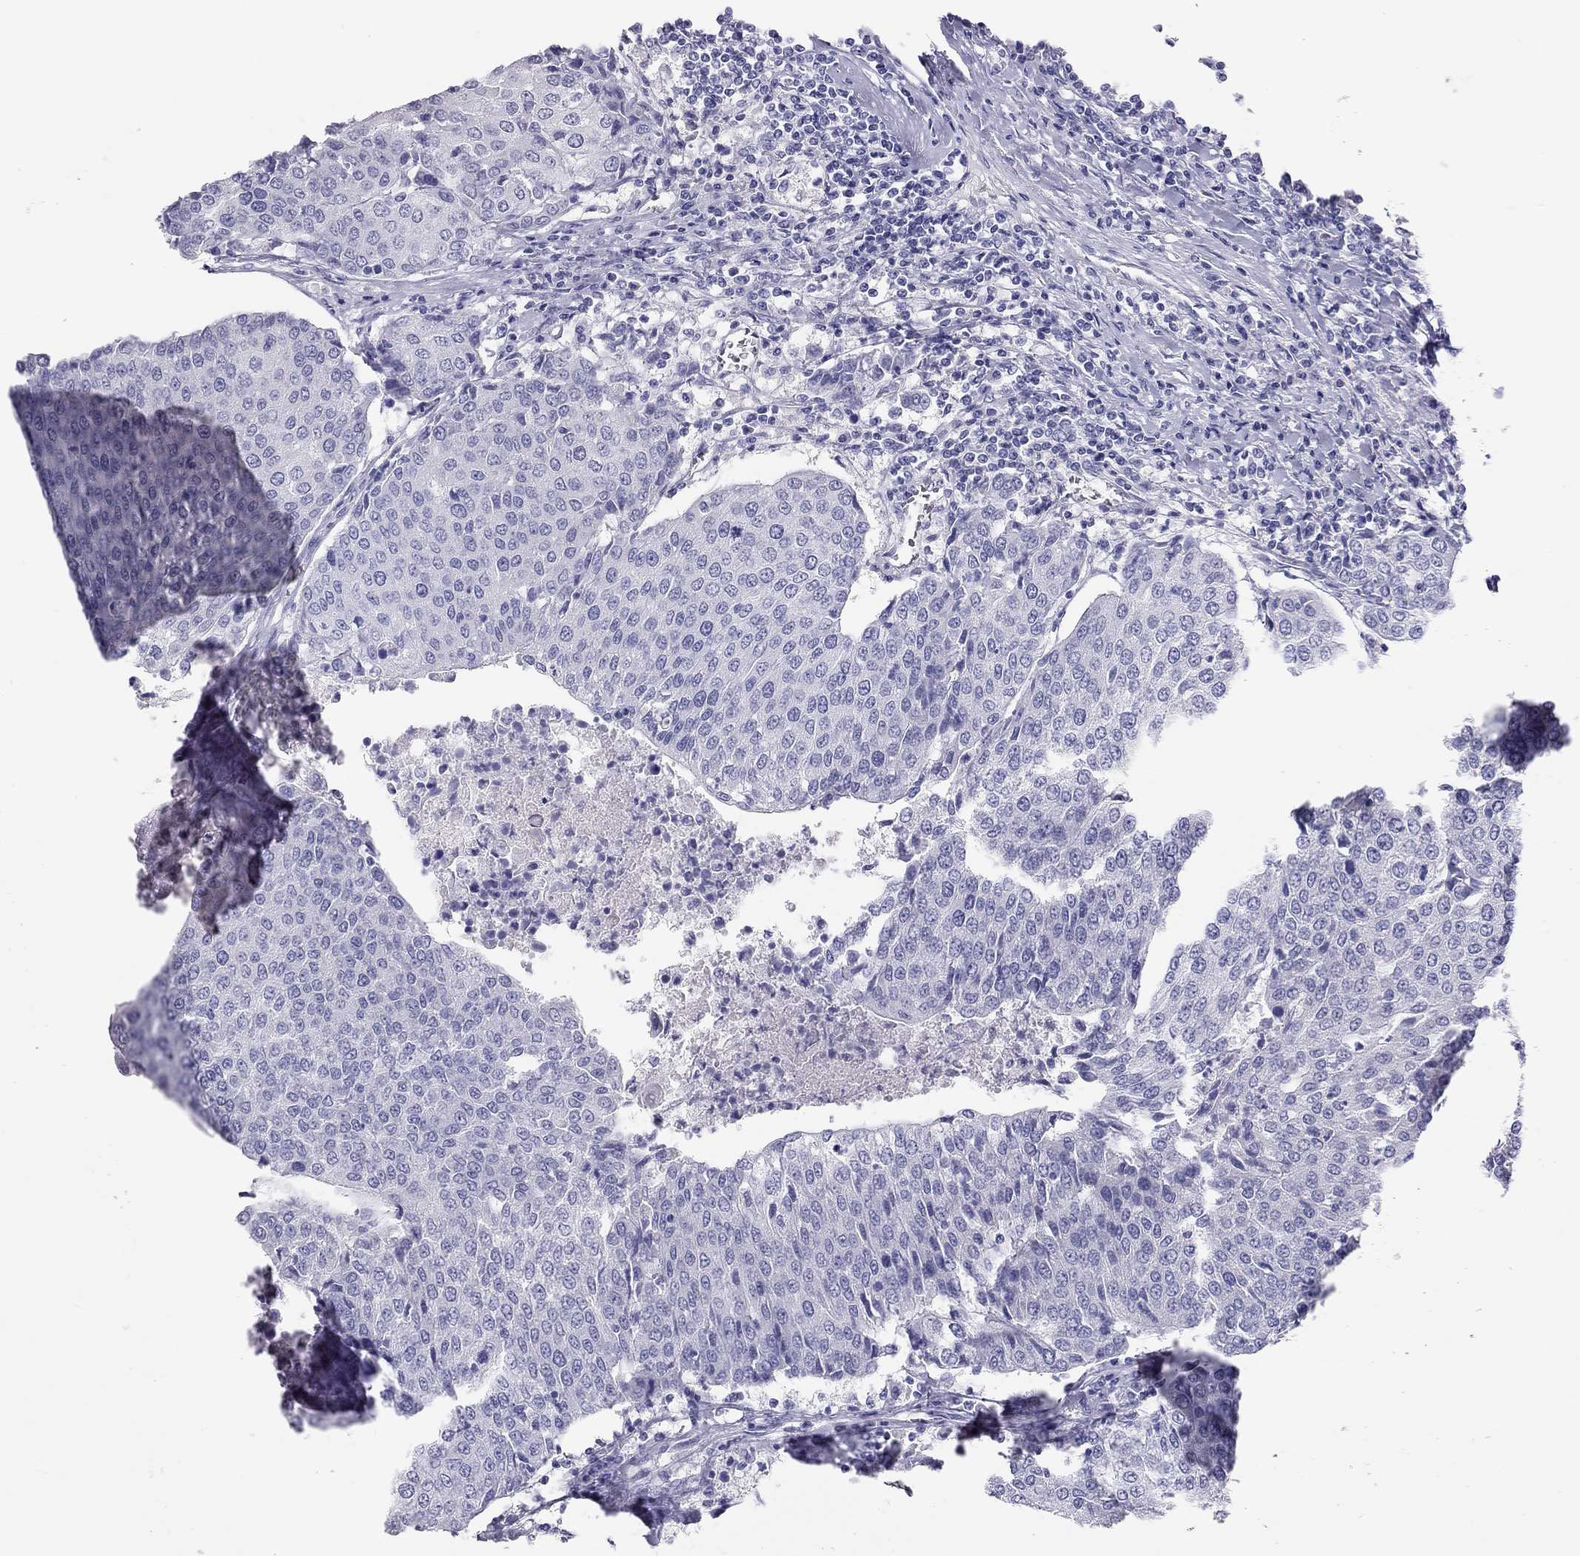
{"staining": {"intensity": "negative", "quantity": "none", "location": "none"}, "tissue": "urothelial cancer", "cell_type": "Tumor cells", "image_type": "cancer", "snomed": [{"axis": "morphology", "description": "Urothelial carcinoma, High grade"}, {"axis": "topography", "description": "Urinary bladder"}], "caption": "High magnification brightfield microscopy of urothelial carcinoma (high-grade) stained with DAB (3,3'-diaminobenzidine) (brown) and counterstained with hematoxylin (blue): tumor cells show no significant positivity.", "gene": "KLRG1", "patient": {"sex": "female", "age": 85}}